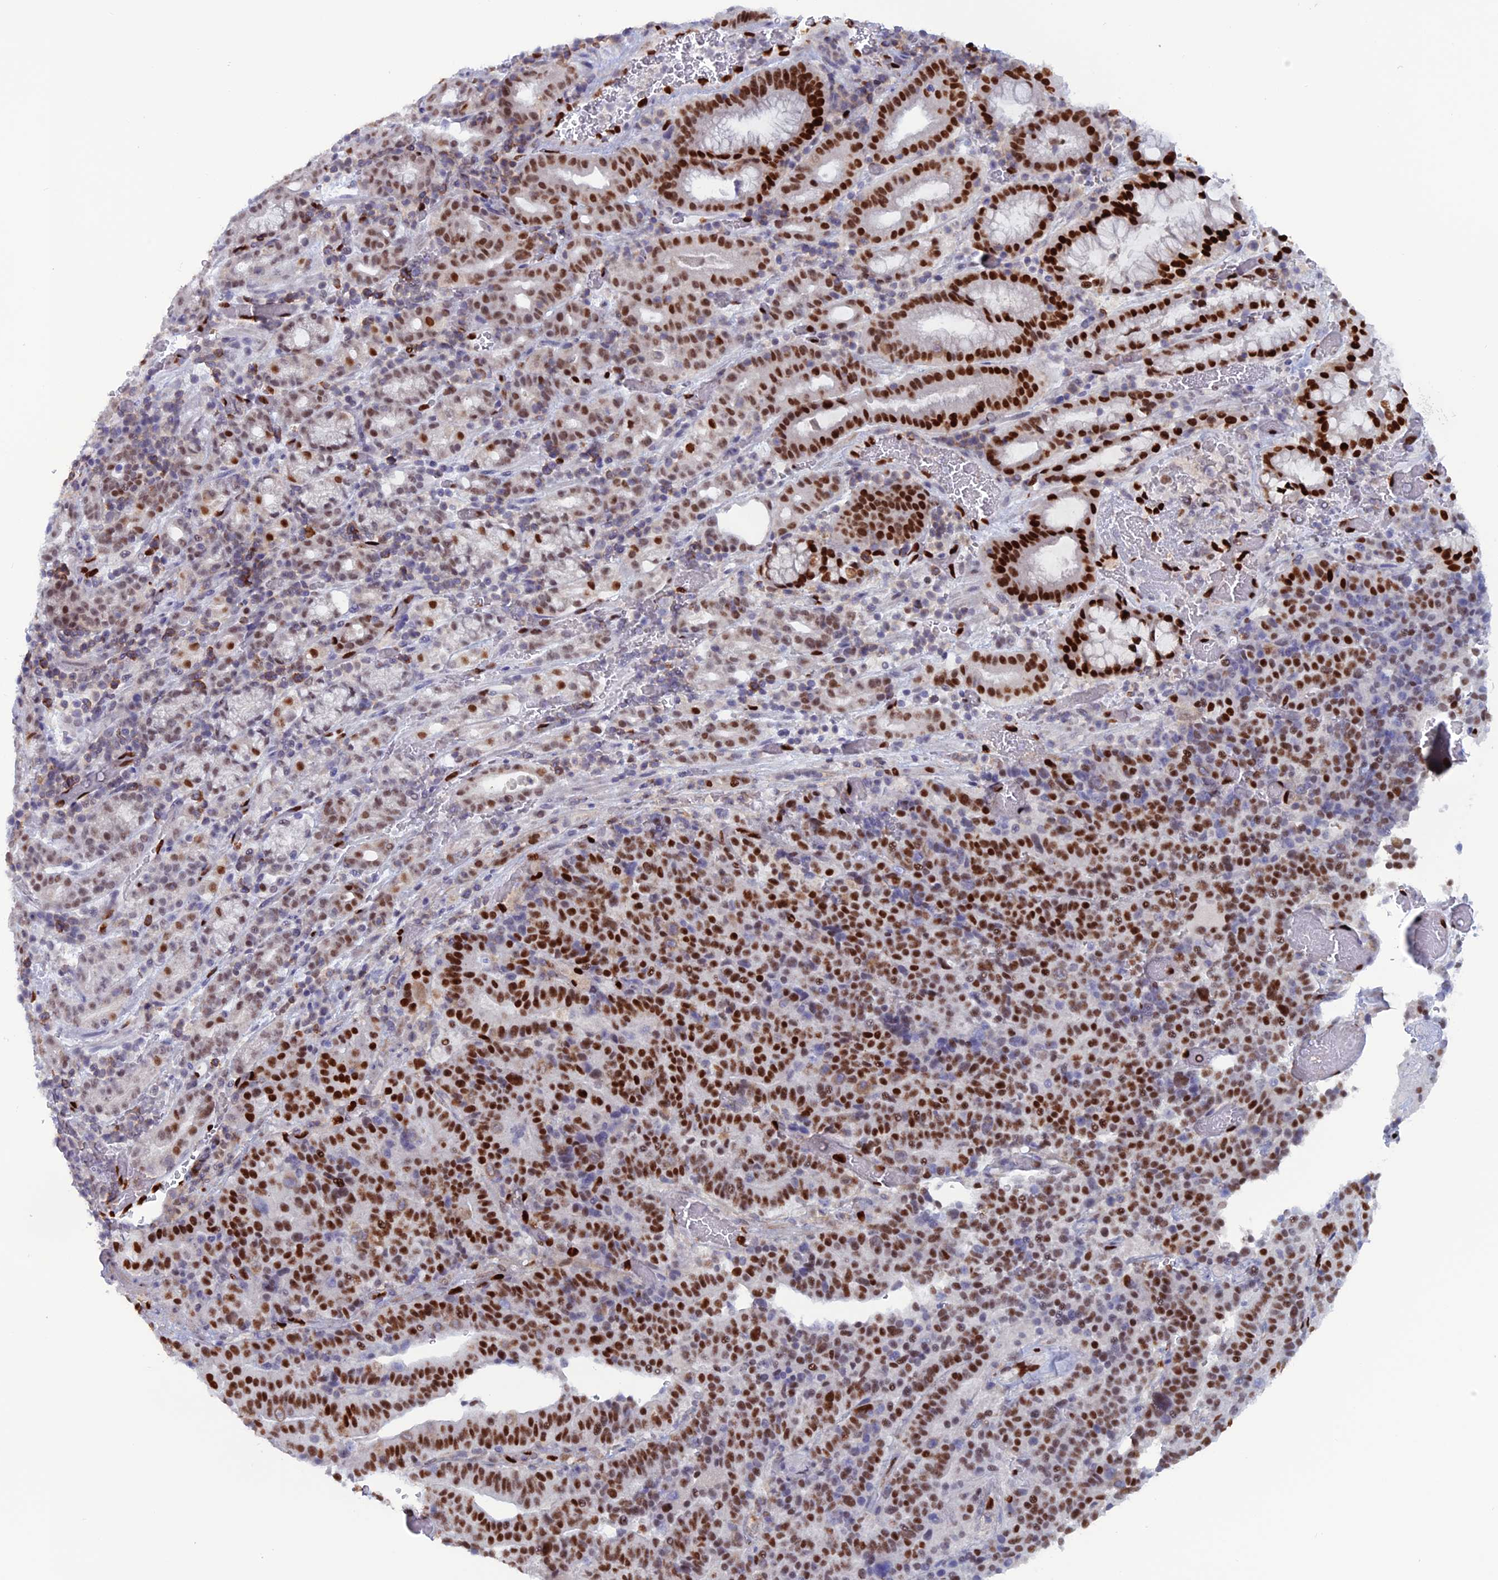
{"staining": {"intensity": "strong", "quantity": ">75%", "location": "nuclear"}, "tissue": "stomach cancer", "cell_type": "Tumor cells", "image_type": "cancer", "snomed": [{"axis": "morphology", "description": "Adenocarcinoma, NOS"}, {"axis": "topography", "description": "Stomach"}], "caption": "About >75% of tumor cells in human stomach adenocarcinoma reveal strong nuclear protein expression as visualized by brown immunohistochemical staining.", "gene": "NOL4L", "patient": {"sex": "male", "age": 48}}